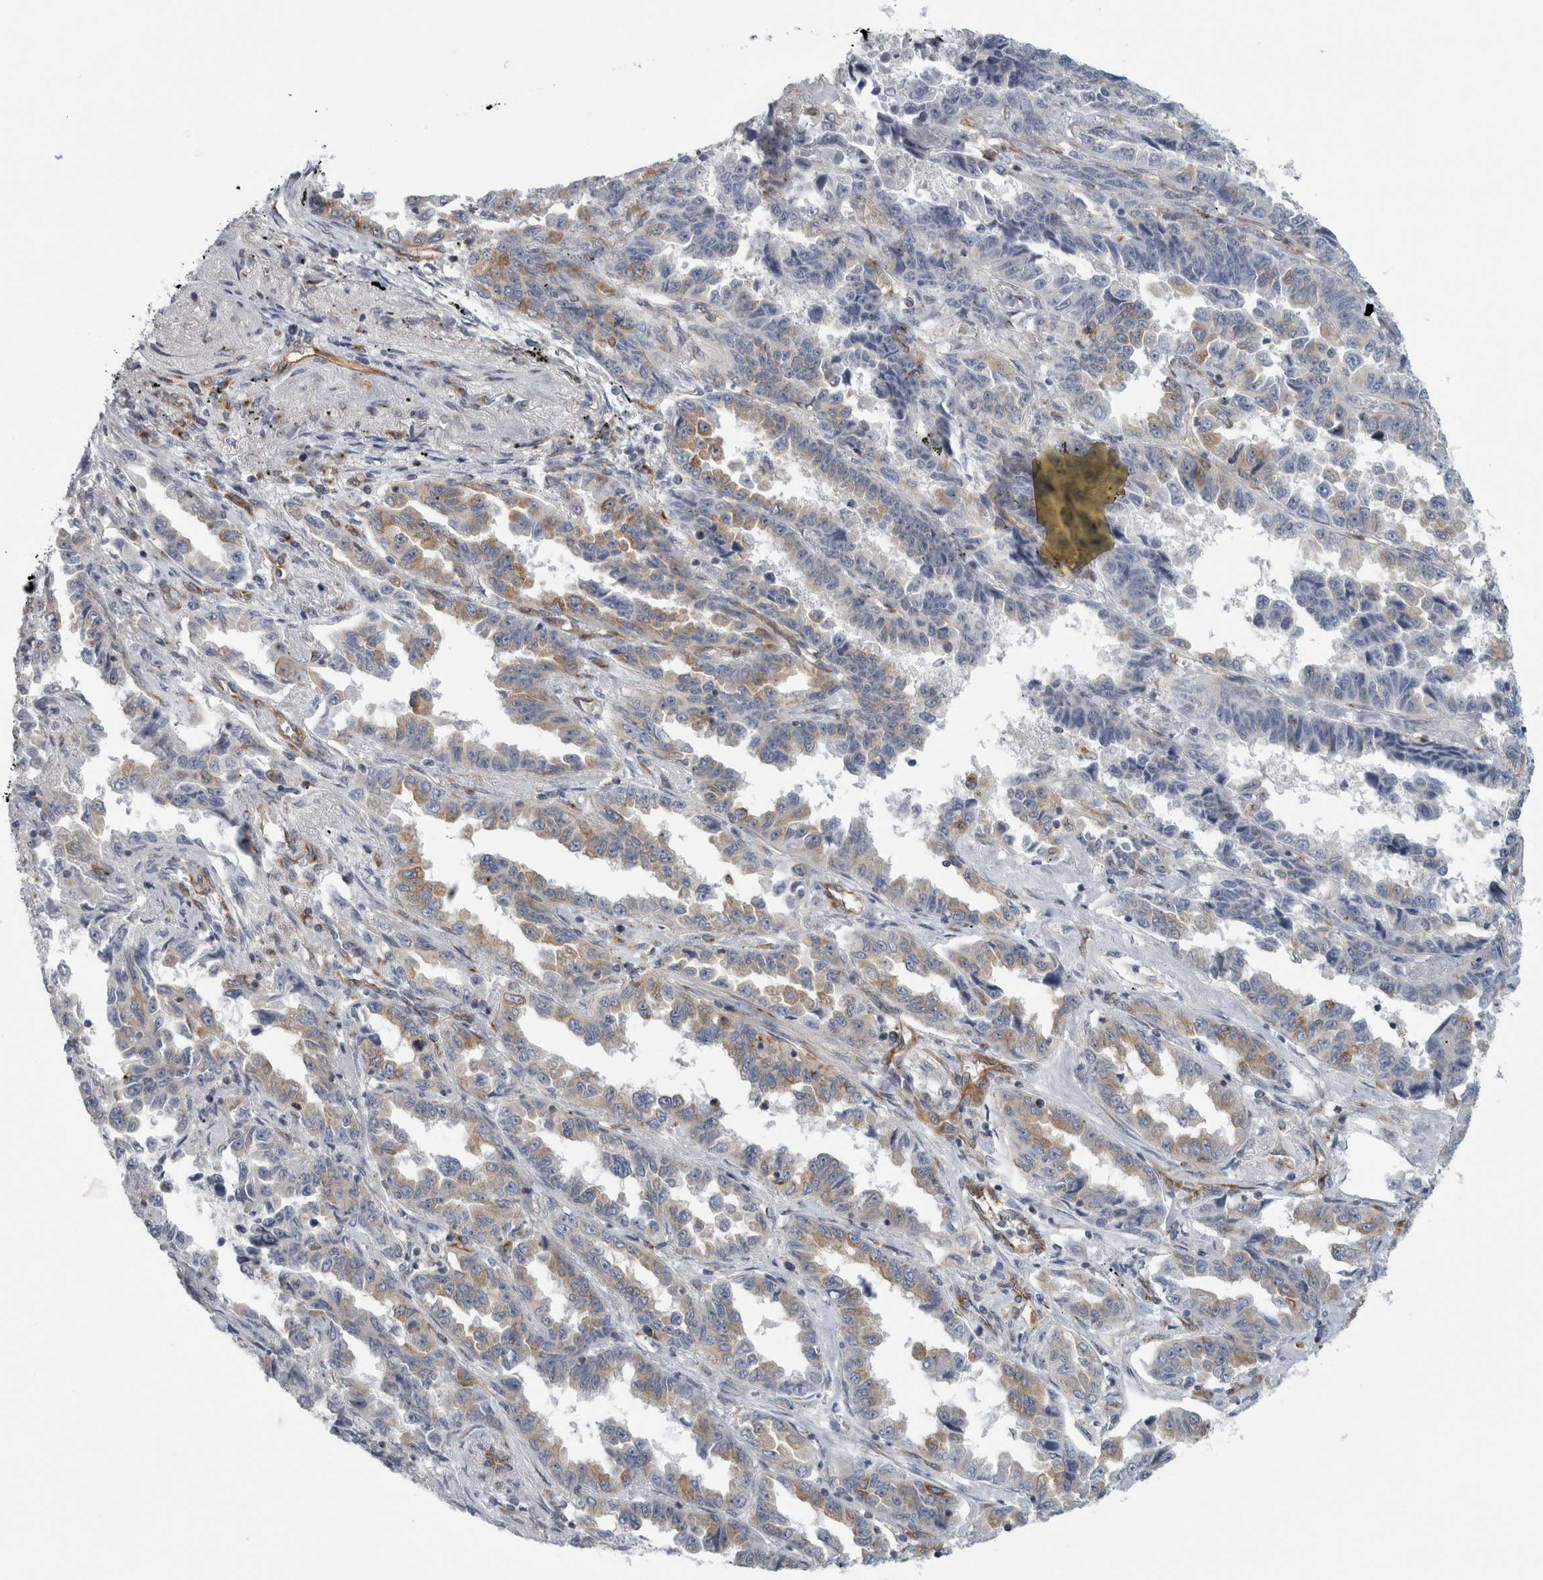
{"staining": {"intensity": "moderate", "quantity": "<25%", "location": "cytoplasmic/membranous"}, "tissue": "lung cancer", "cell_type": "Tumor cells", "image_type": "cancer", "snomed": [{"axis": "morphology", "description": "Adenocarcinoma, NOS"}, {"axis": "topography", "description": "Lung"}], "caption": "There is low levels of moderate cytoplasmic/membranous positivity in tumor cells of lung cancer (adenocarcinoma), as demonstrated by immunohistochemical staining (brown color).", "gene": "PEX6", "patient": {"sex": "female", "age": 51}}